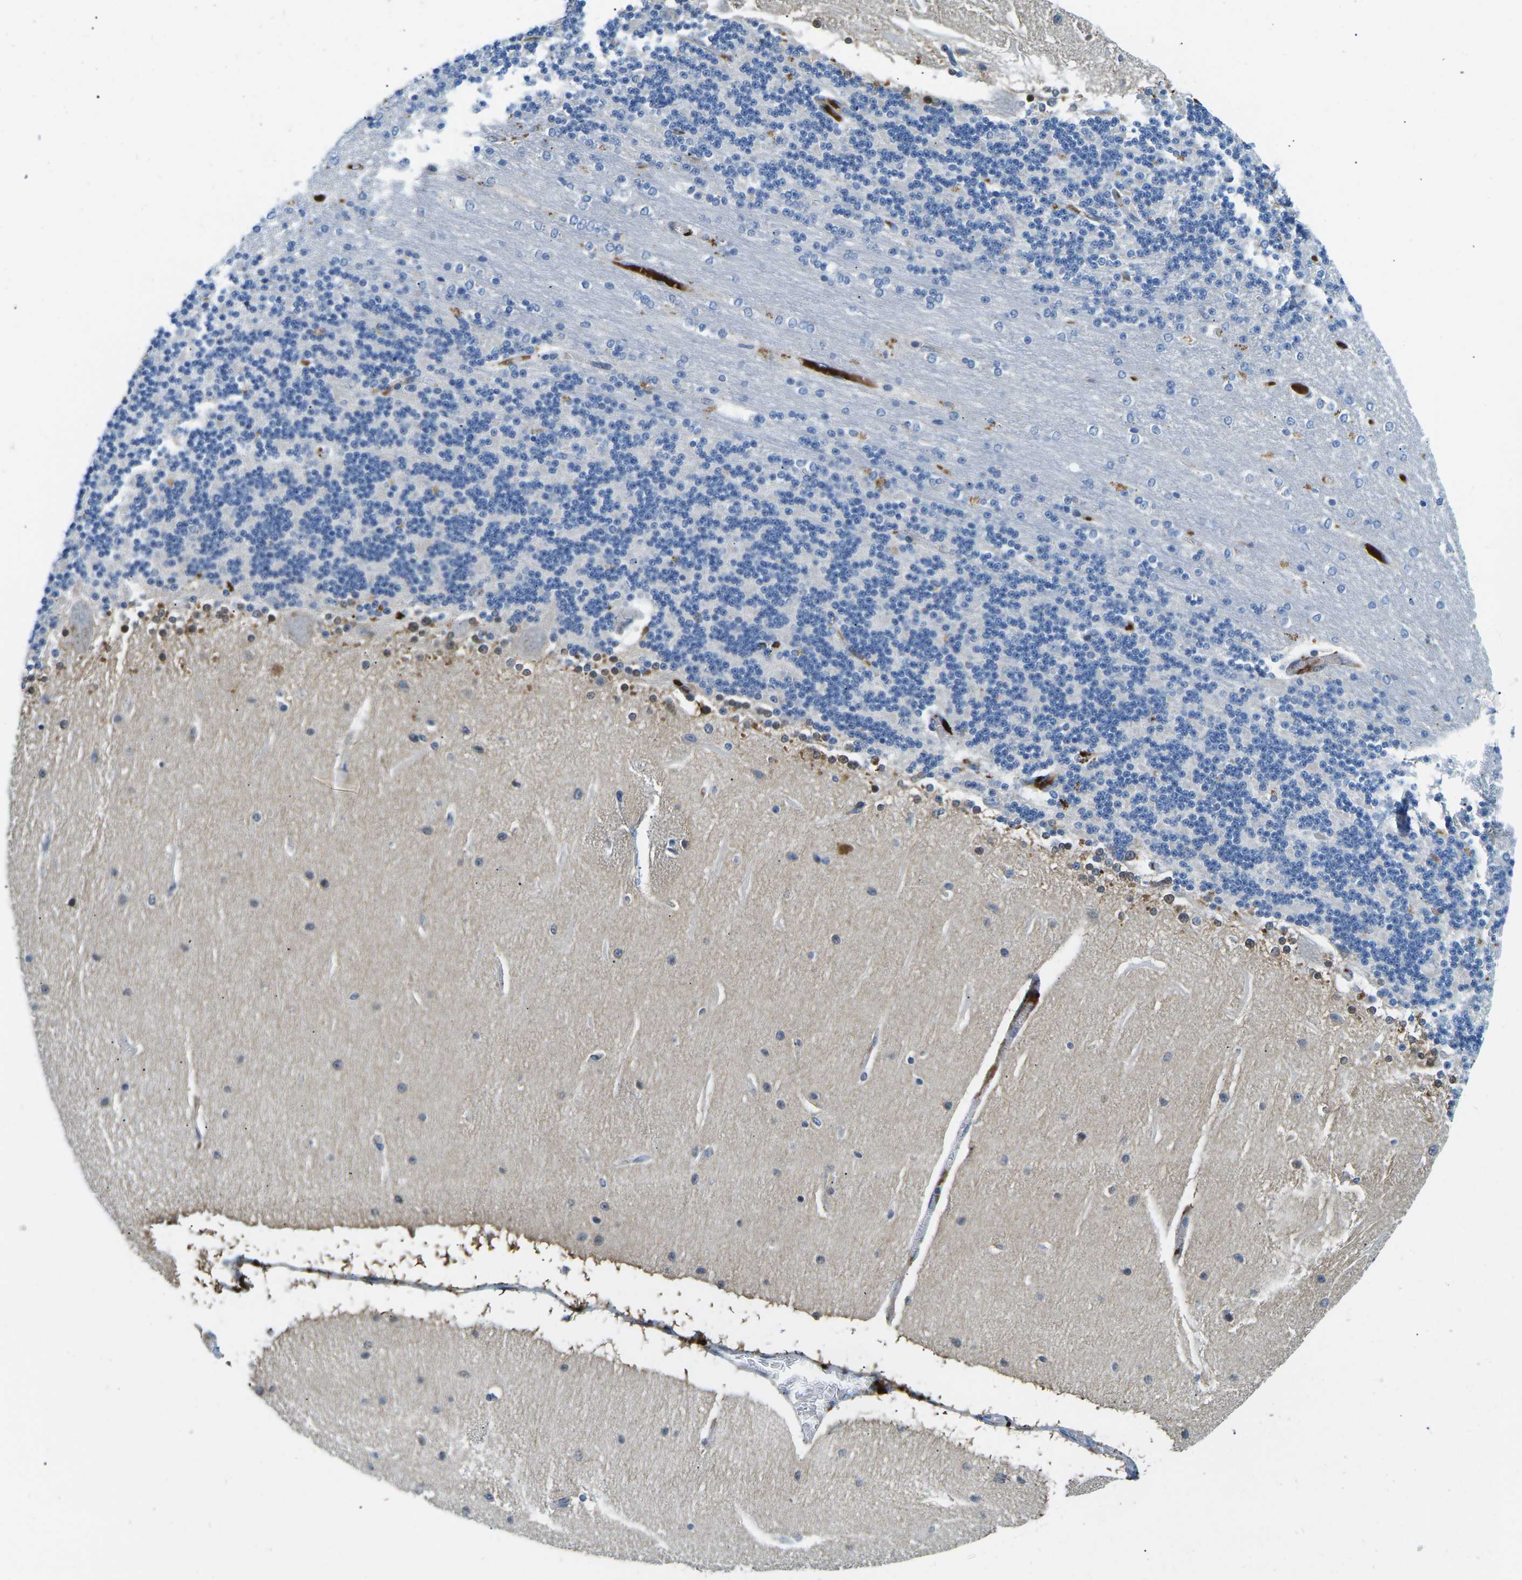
{"staining": {"intensity": "negative", "quantity": "none", "location": "none"}, "tissue": "cerebellum", "cell_type": "Cells in granular layer", "image_type": "normal", "snomed": [{"axis": "morphology", "description": "Normal tissue, NOS"}, {"axis": "topography", "description": "Cerebellum"}], "caption": "Immunohistochemistry photomicrograph of unremarkable cerebellum: human cerebellum stained with DAB (3,3'-diaminobenzidine) demonstrates no significant protein positivity in cells in granular layer.", "gene": "CFB", "patient": {"sex": "female", "age": 54}}